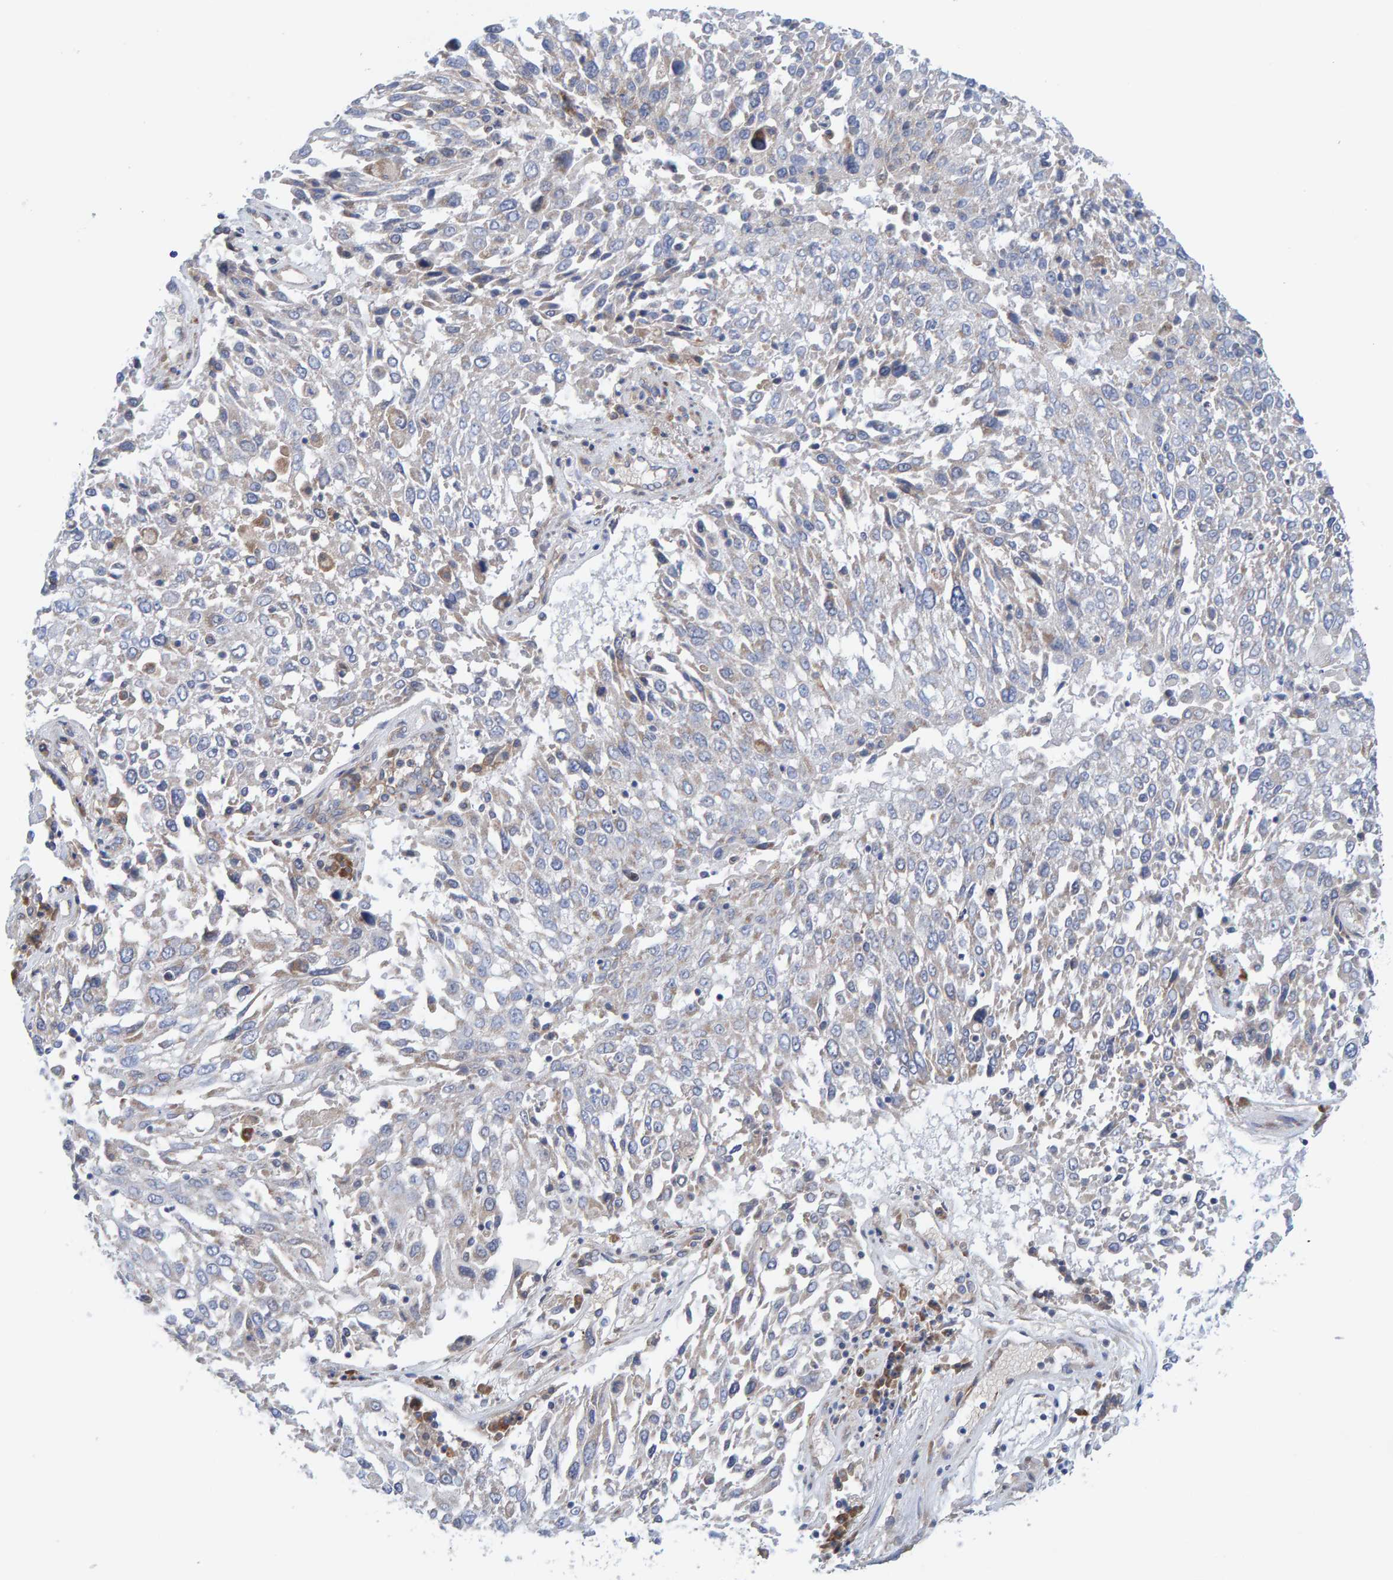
{"staining": {"intensity": "negative", "quantity": "none", "location": "none"}, "tissue": "lung cancer", "cell_type": "Tumor cells", "image_type": "cancer", "snomed": [{"axis": "morphology", "description": "Squamous cell carcinoma, NOS"}, {"axis": "topography", "description": "Lung"}], "caption": "IHC micrograph of lung cancer (squamous cell carcinoma) stained for a protein (brown), which shows no expression in tumor cells. (DAB (3,3'-diaminobenzidine) immunohistochemistry with hematoxylin counter stain).", "gene": "CDK5RAP3", "patient": {"sex": "male", "age": 65}}